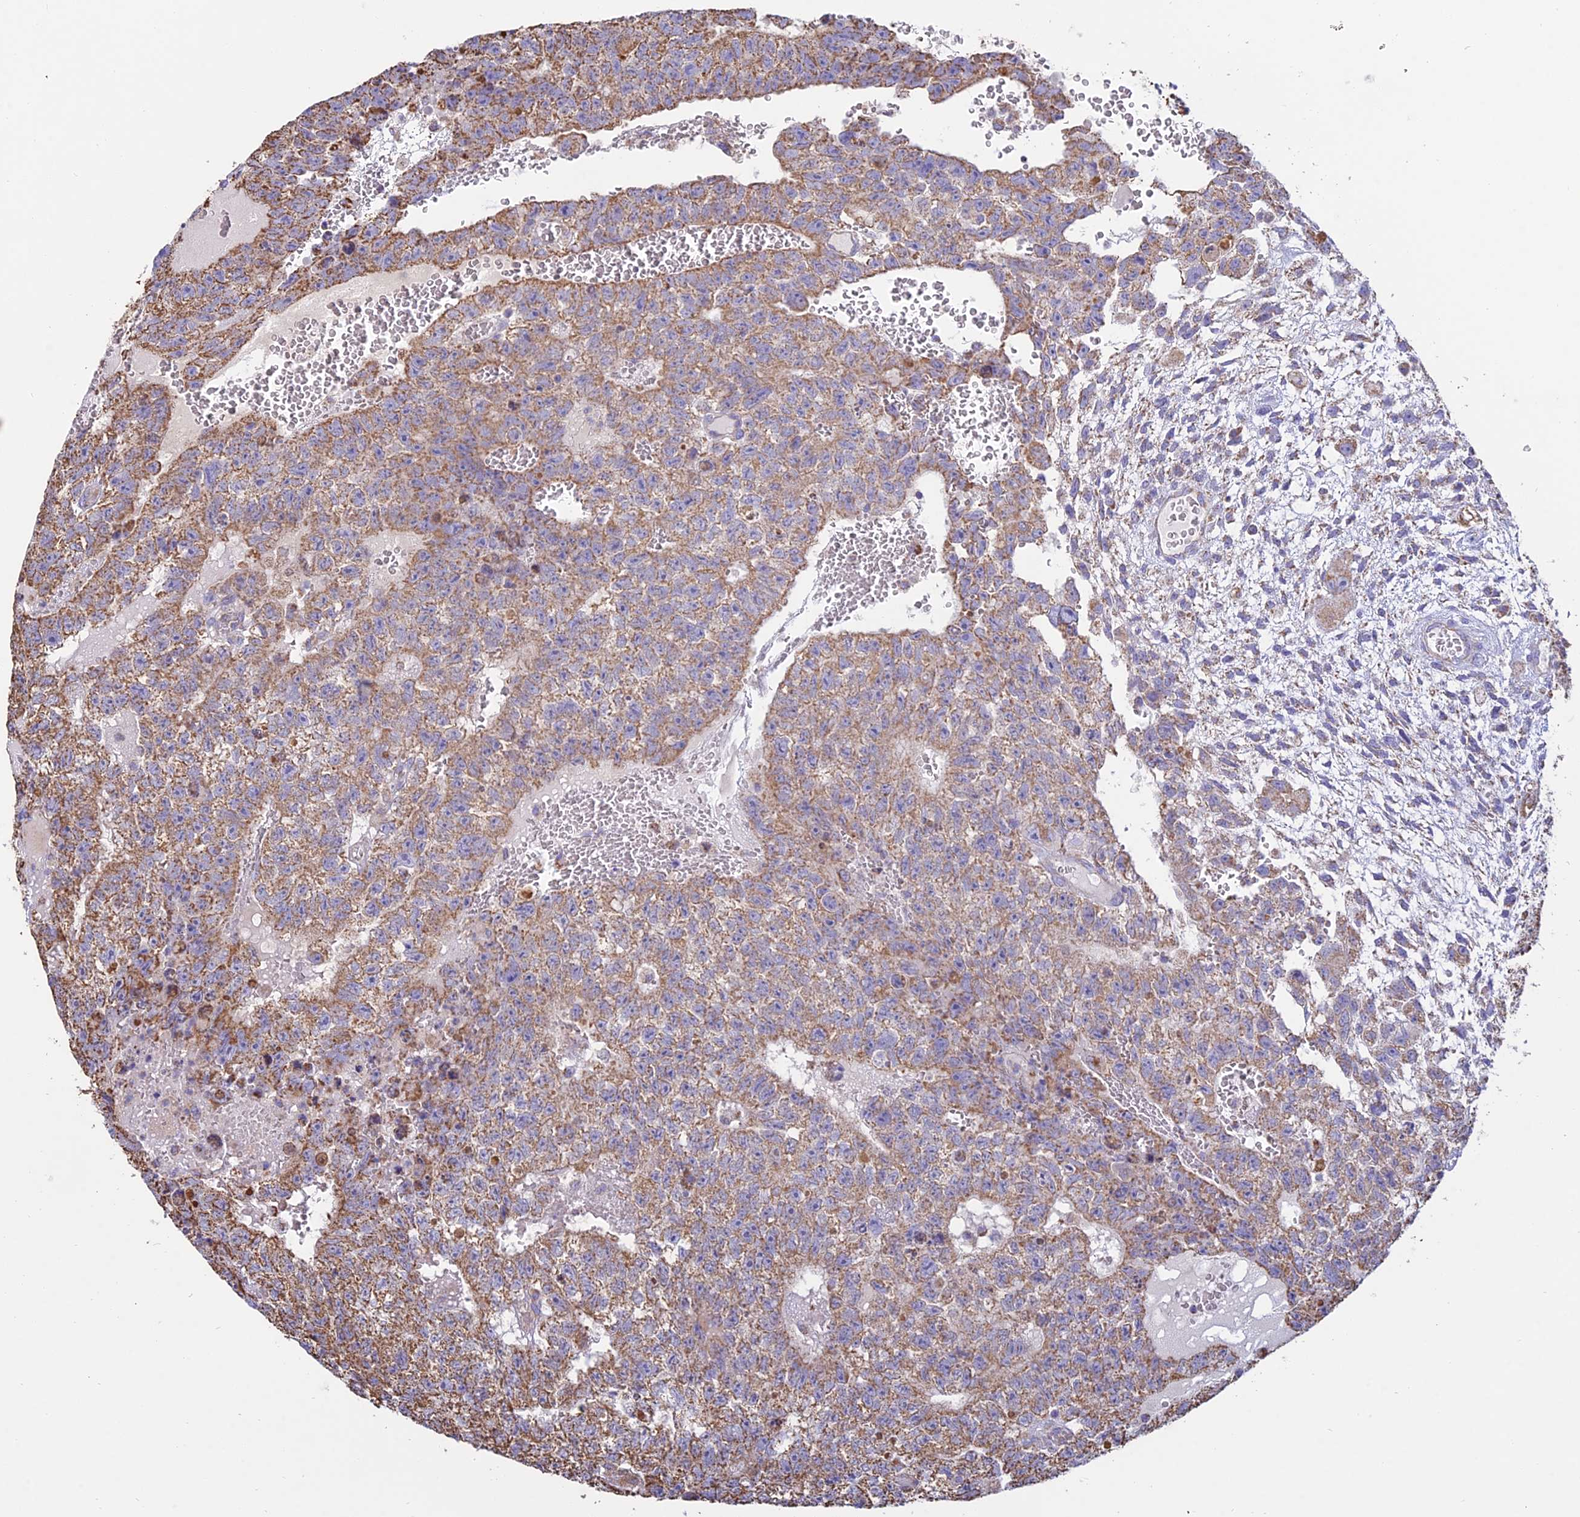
{"staining": {"intensity": "moderate", "quantity": ">75%", "location": "cytoplasmic/membranous"}, "tissue": "testis cancer", "cell_type": "Tumor cells", "image_type": "cancer", "snomed": [{"axis": "morphology", "description": "Carcinoma, Embryonal, NOS"}, {"axis": "topography", "description": "Testis"}], "caption": "Immunohistochemistry (IHC) of testis embryonal carcinoma reveals medium levels of moderate cytoplasmic/membranous positivity in approximately >75% of tumor cells. (IHC, brightfield microscopy, high magnification).", "gene": "OR2W3", "patient": {"sex": "male", "age": 26}}